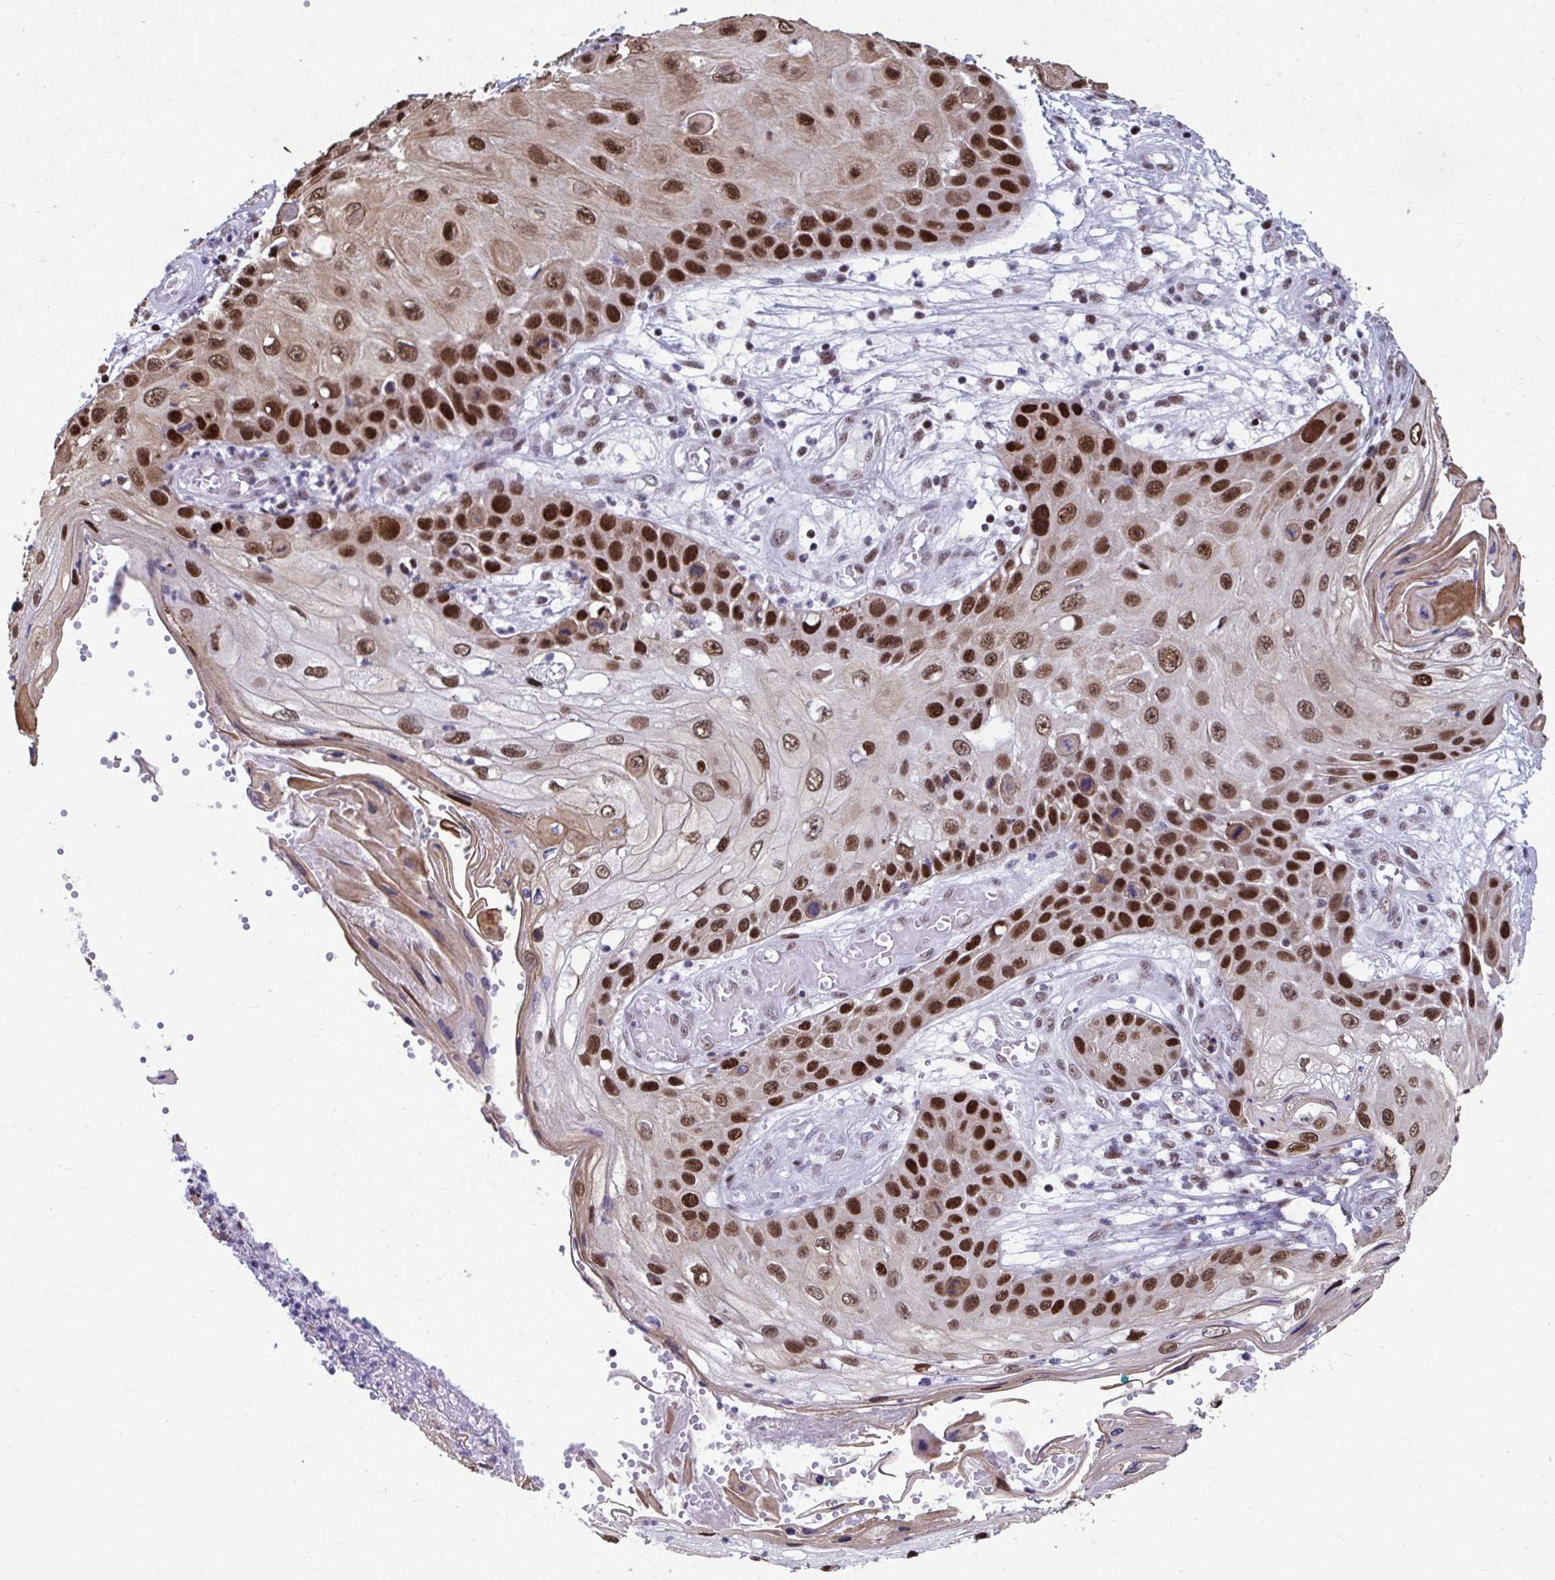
{"staining": {"intensity": "strong", "quantity": ">75%", "location": "cytoplasmic/membranous,nuclear"}, "tissue": "skin cancer", "cell_type": "Tumor cells", "image_type": "cancer", "snomed": [{"axis": "morphology", "description": "Squamous cell carcinoma, NOS"}, {"axis": "topography", "description": "Skin"}, {"axis": "topography", "description": "Vulva"}], "caption": "Immunohistochemistry (DAB) staining of skin cancer (squamous cell carcinoma) exhibits strong cytoplasmic/membranous and nuclear protein staining in about >75% of tumor cells. The staining is performed using DAB (3,3'-diaminobenzidine) brown chromogen to label protein expression. The nuclei are counter-stained blue using hematoxylin.", "gene": "SLC35C2", "patient": {"sex": "female", "age": 44}}